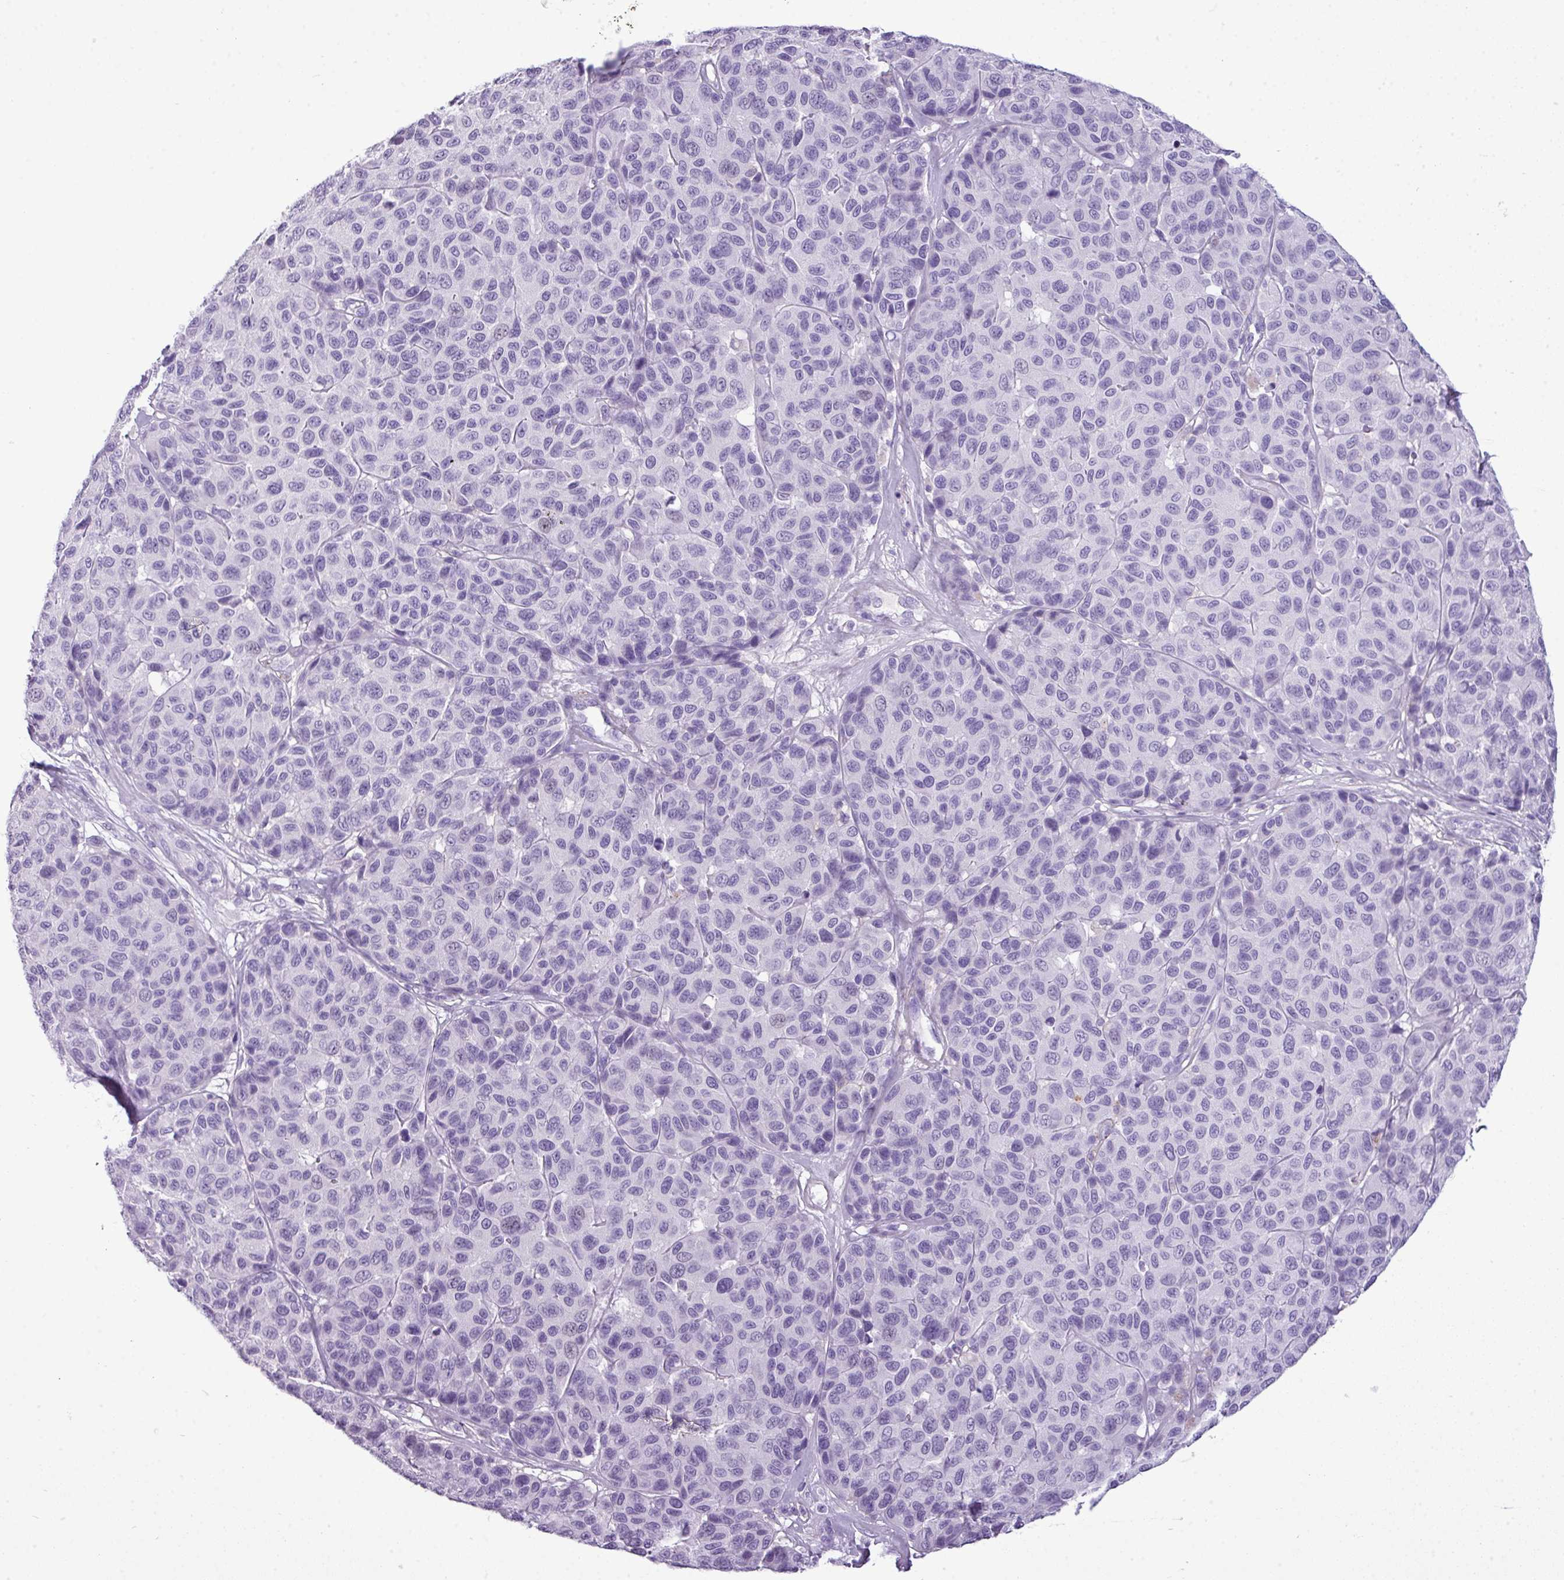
{"staining": {"intensity": "negative", "quantity": "none", "location": "none"}, "tissue": "melanoma", "cell_type": "Tumor cells", "image_type": "cancer", "snomed": [{"axis": "morphology", "description": "Malignant melanoma, NOS"}, {"axis": "topography", "description": "Skin"}], "caption": "Tumor cells are negative for protein expression in human melanoma.", "gene": "RBMXL2", "patient": {"sex": "female", "age": 66}}